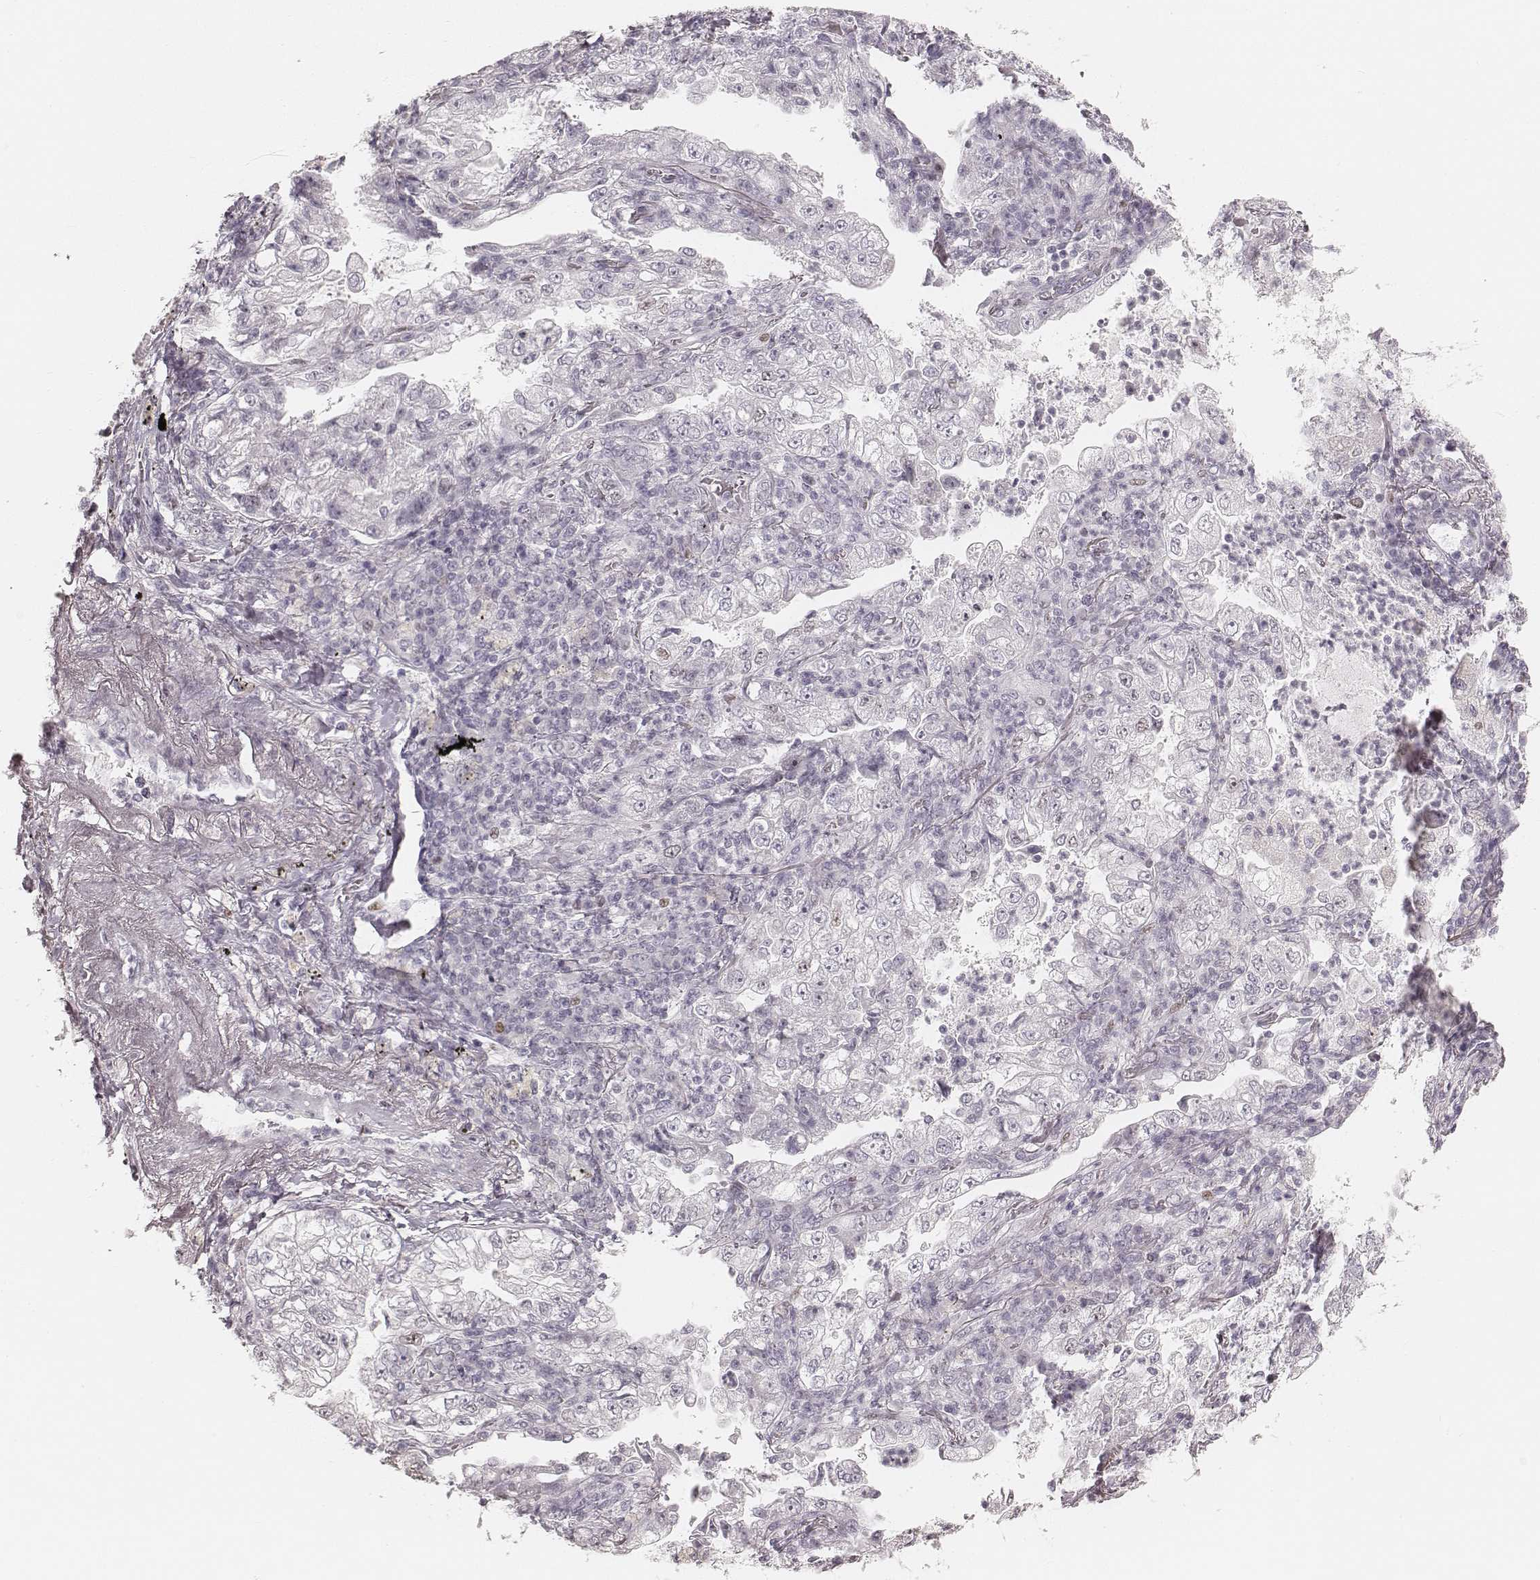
{"staining": {"intensity": "negative", "quantity": "none", "location": "none"}, "tissue": "lung cancer", "cell_type": "Tumor cells", "image_type": "cancer", "snomed": [{"axis": "morphology", "description": "Adenocarcinoma, NOS"}, {"axis": "topography", "description": "Lung"}], "caption": "An image of human lung cancer is negative for staining in tumor cells.", "gene": "TEX37", "patient": {"sex": "female", "age": 73}}